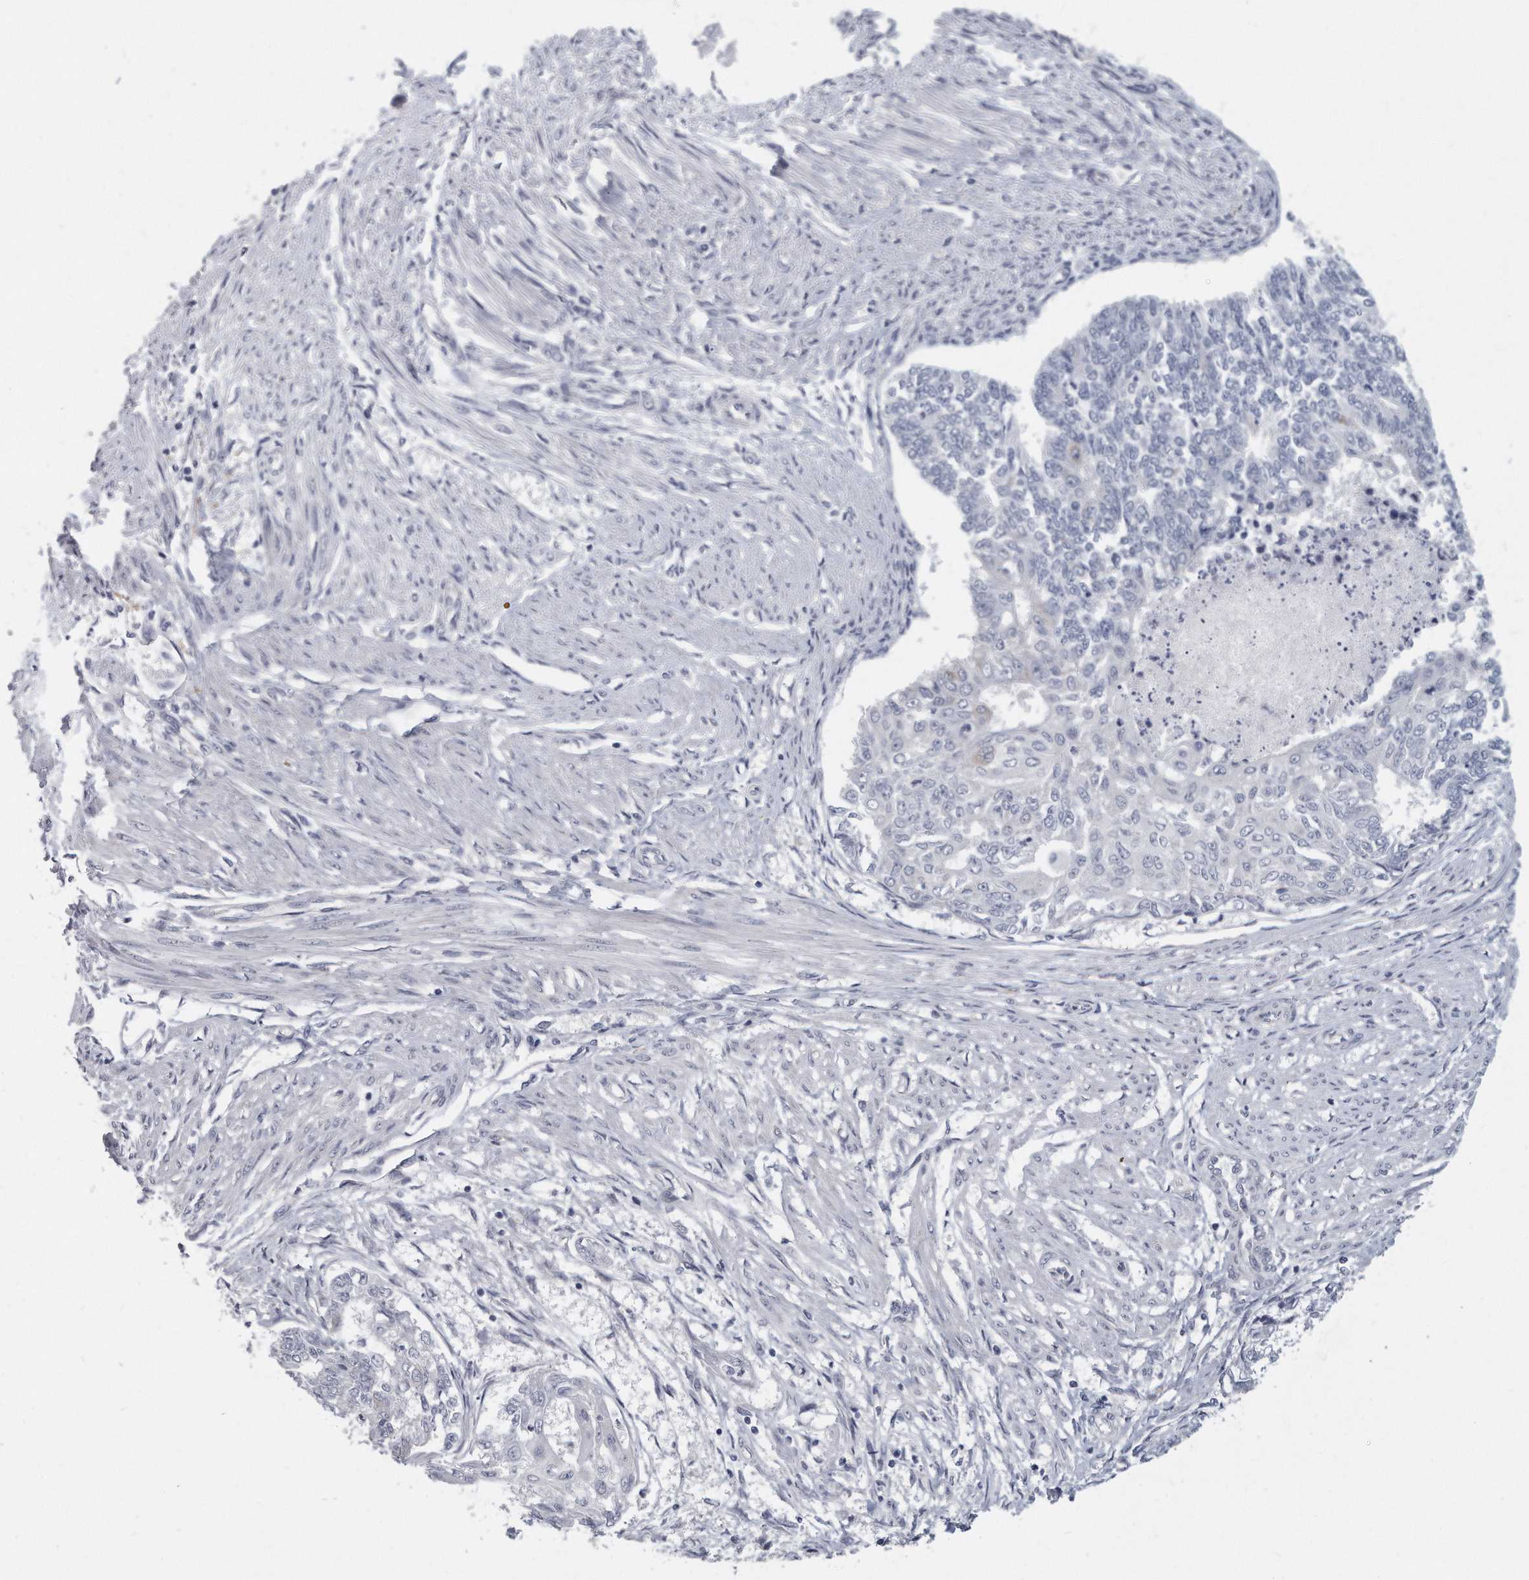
{"staining": {"intensity": "negative", "quantity": "none", "location": "none"}, "tissue": "endometrial cancer", "cell_type": "Tumor cells", "image_type": "cancer", "snomed": [{"axis": "morphology", "description": "Adenocarcinoma, NOS"}, {"axis": "topography", "description": "Endometrium"}], "caption": "IHC of endometrial adenocarcinoma exhibits no staining in tumor cells.", "gene": "PLEKHA6", "patient": {"sex": "female", "age": 32}}